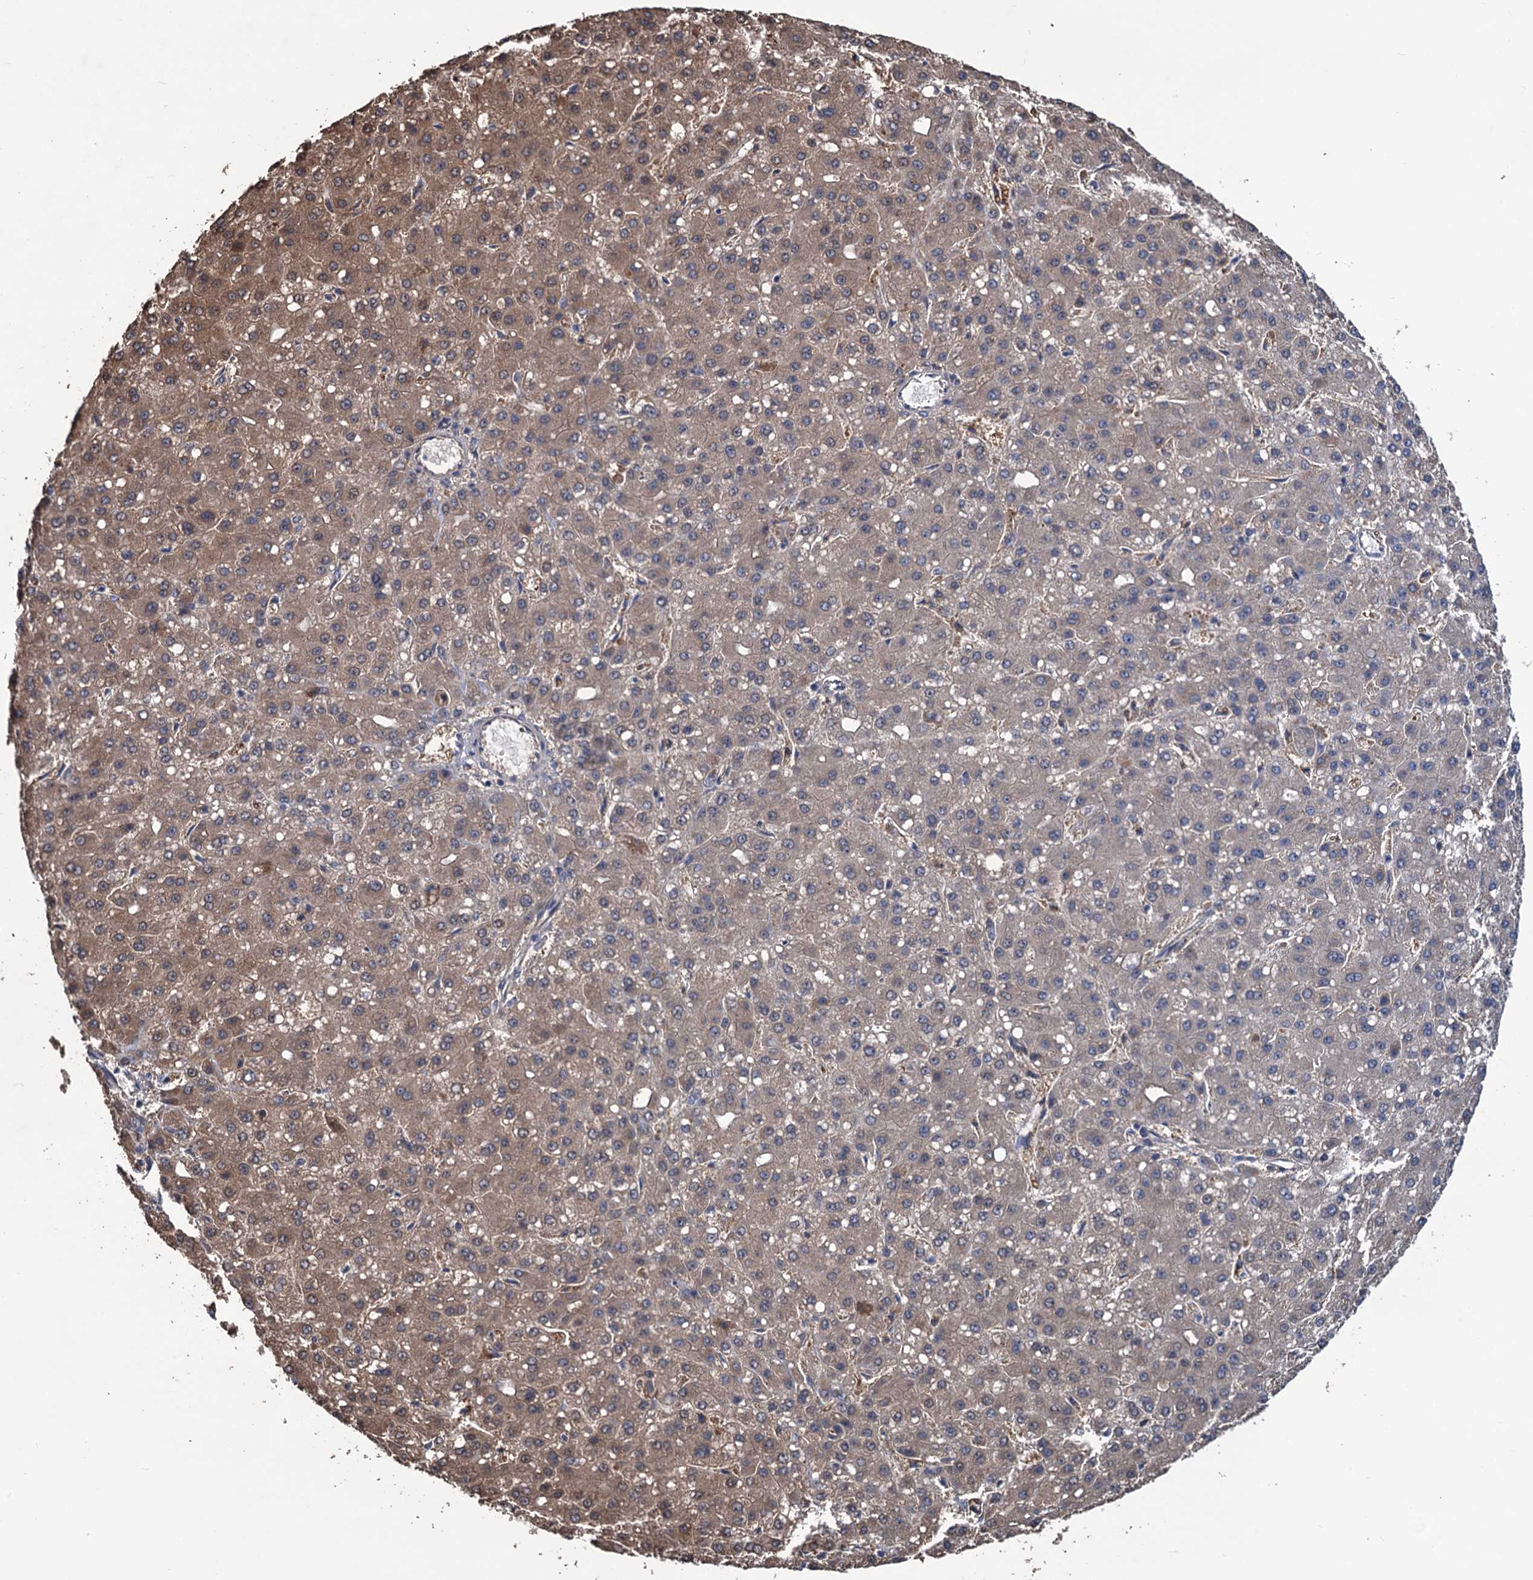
{"staining": {"intensity": "moderate", "quantity": "25%-75%", "location": "cytoplasmic/membranous"}, "tissue": "liver cancer", "cell_type": "Tumor cells", "image_type": "cancer", "snomed": [{"axis": "morphology", "description": "Carcinoma, Hepatocellular, NOS"}, {"axis": "topography", "description": "Liver"}], "caption": "Liver hepatocellular carcinoma tissue exhibits moderate cytoplasmic/membranous staining in about 25%-75% of tumor cells", "gene": "RTKN2", "patient": {"sex": "male", "age": 67}}